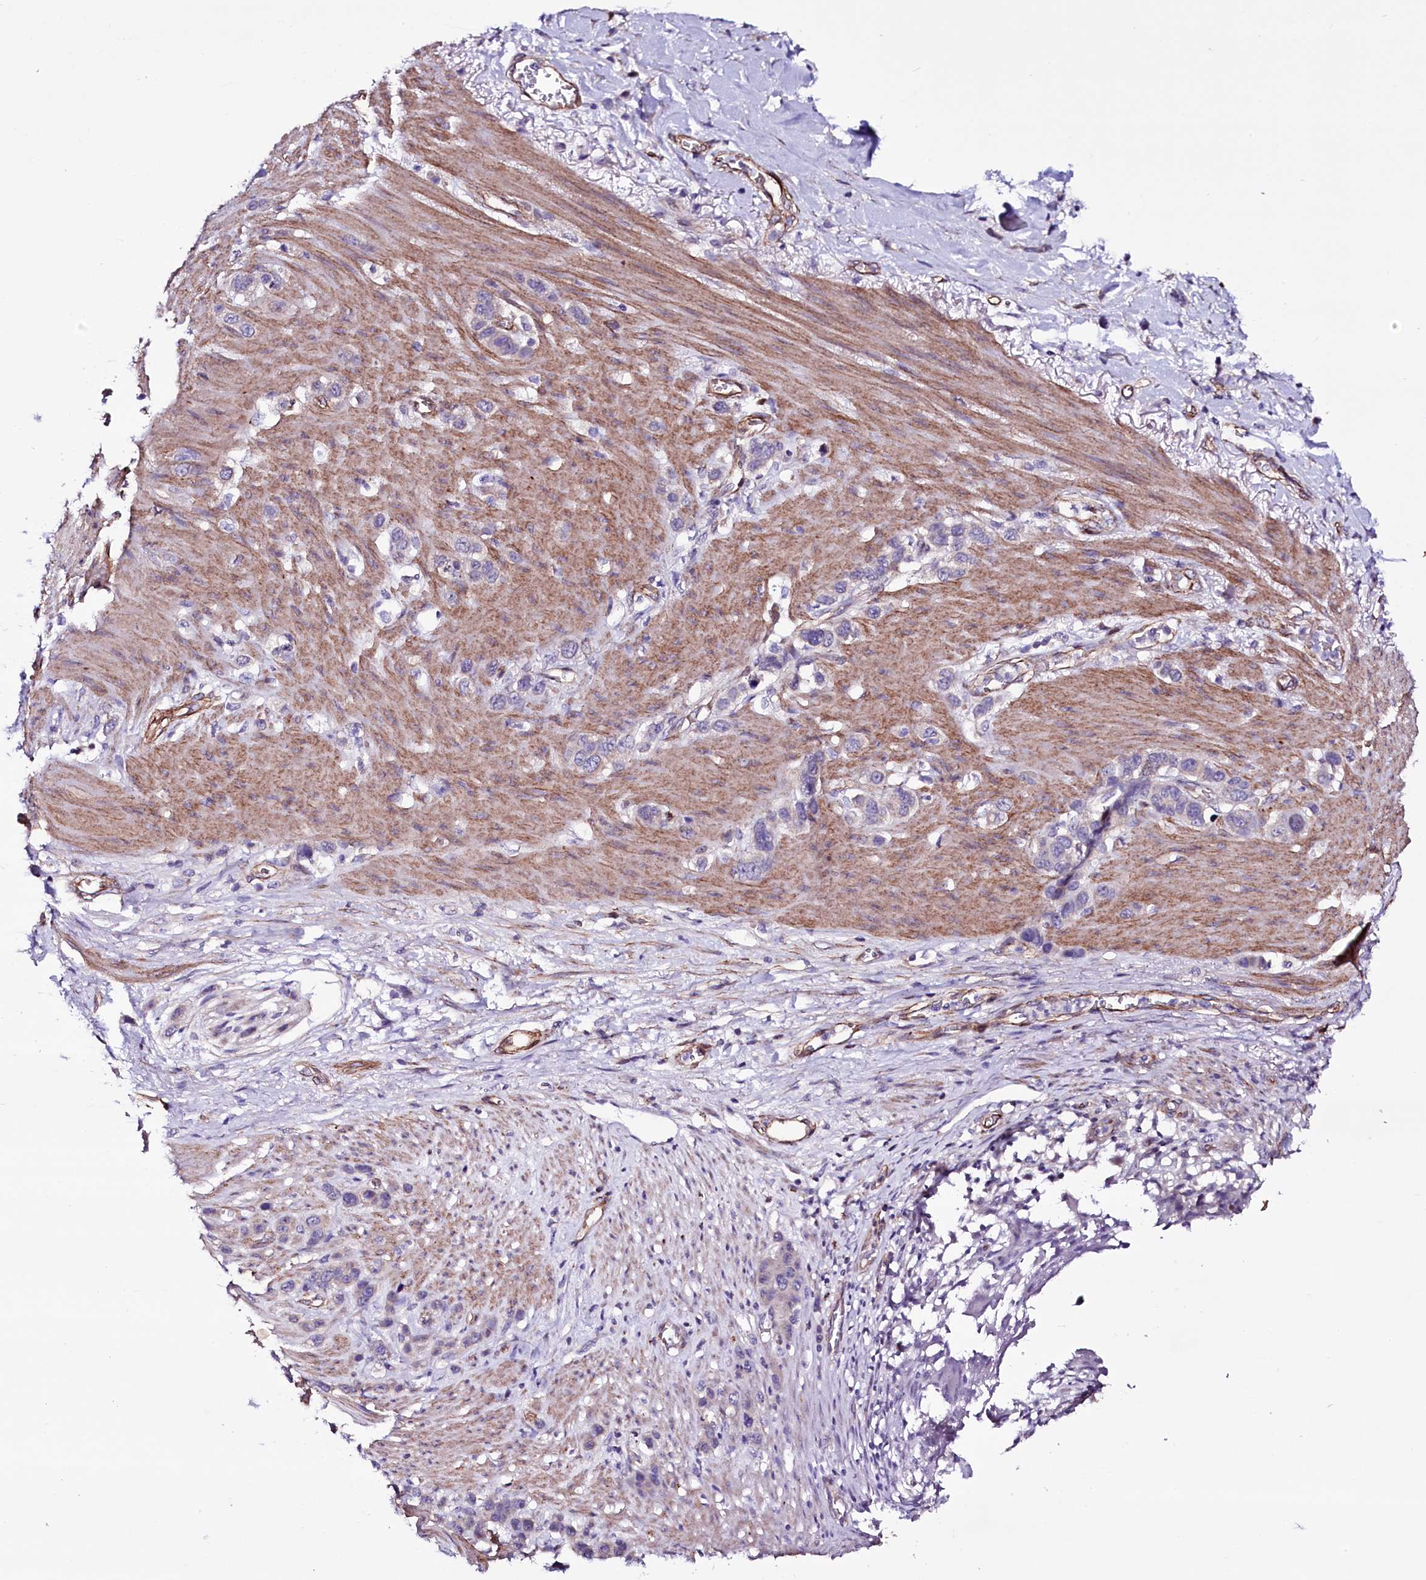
{"staining": {"intensity": "negative", "quantity": "none", "location": "none"}, "tissue": "stomach cancer", "cell_type": "Tumor cells", "image_type": "cancer", "snomed": [{"axis": "morphology", "description": "Adenocarcinoma, NOS"}, {"axis": "morphology", "description": "Adenocarcinoma, High grade"}, {"axis": "topography", "description": "Stomach, upper"}, {"axis": "topography", "description": "Stomach, lower"}], "caption": "This is an immunohistochemistry image of stomach cancer. There is no expression in tumor cells.", "gene": "MEX3C", "patient": {"sex": "female", "age": 65}}